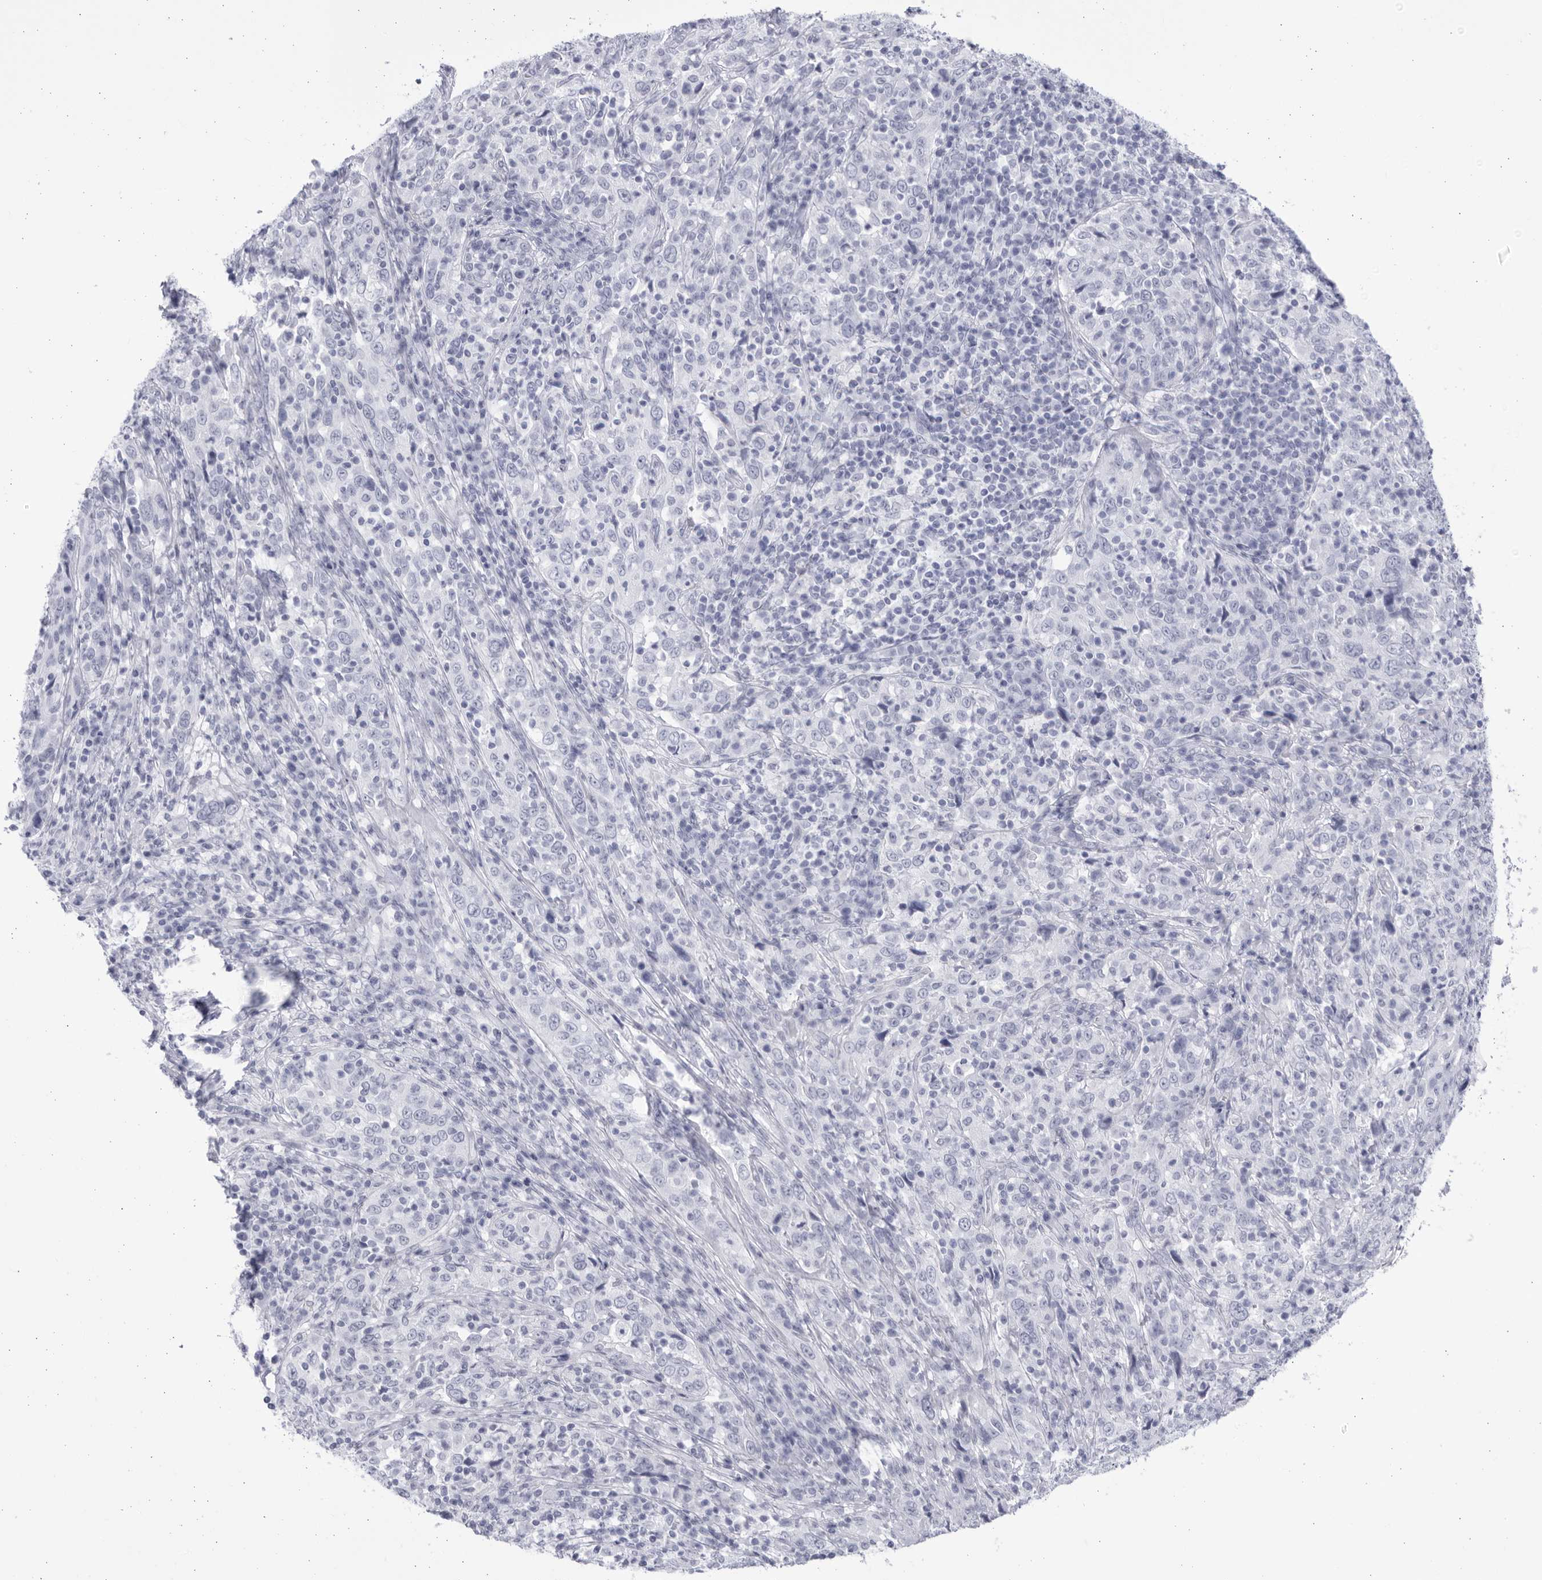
{"staining": {"intensity": "negative", "quantity": "none", "location": "none"}, "tissue": "cervical cancer", "cell_type": "Tumor cells", "image_type": "cancer", "snomed": [{"axis": "morphology", "description": "Squamous cell carcinoma, NOS"}, {"axis": "topography", "description": "Cervix"}], "caption": "An immunohistochemistry micrograph of cervical squamous cell carcinoma is shown. There is no staining in tumor cells of cervical squamous cell carcinoma.", "gene": "CCDC181", "patient": {"sex": "female", "age": 46}}